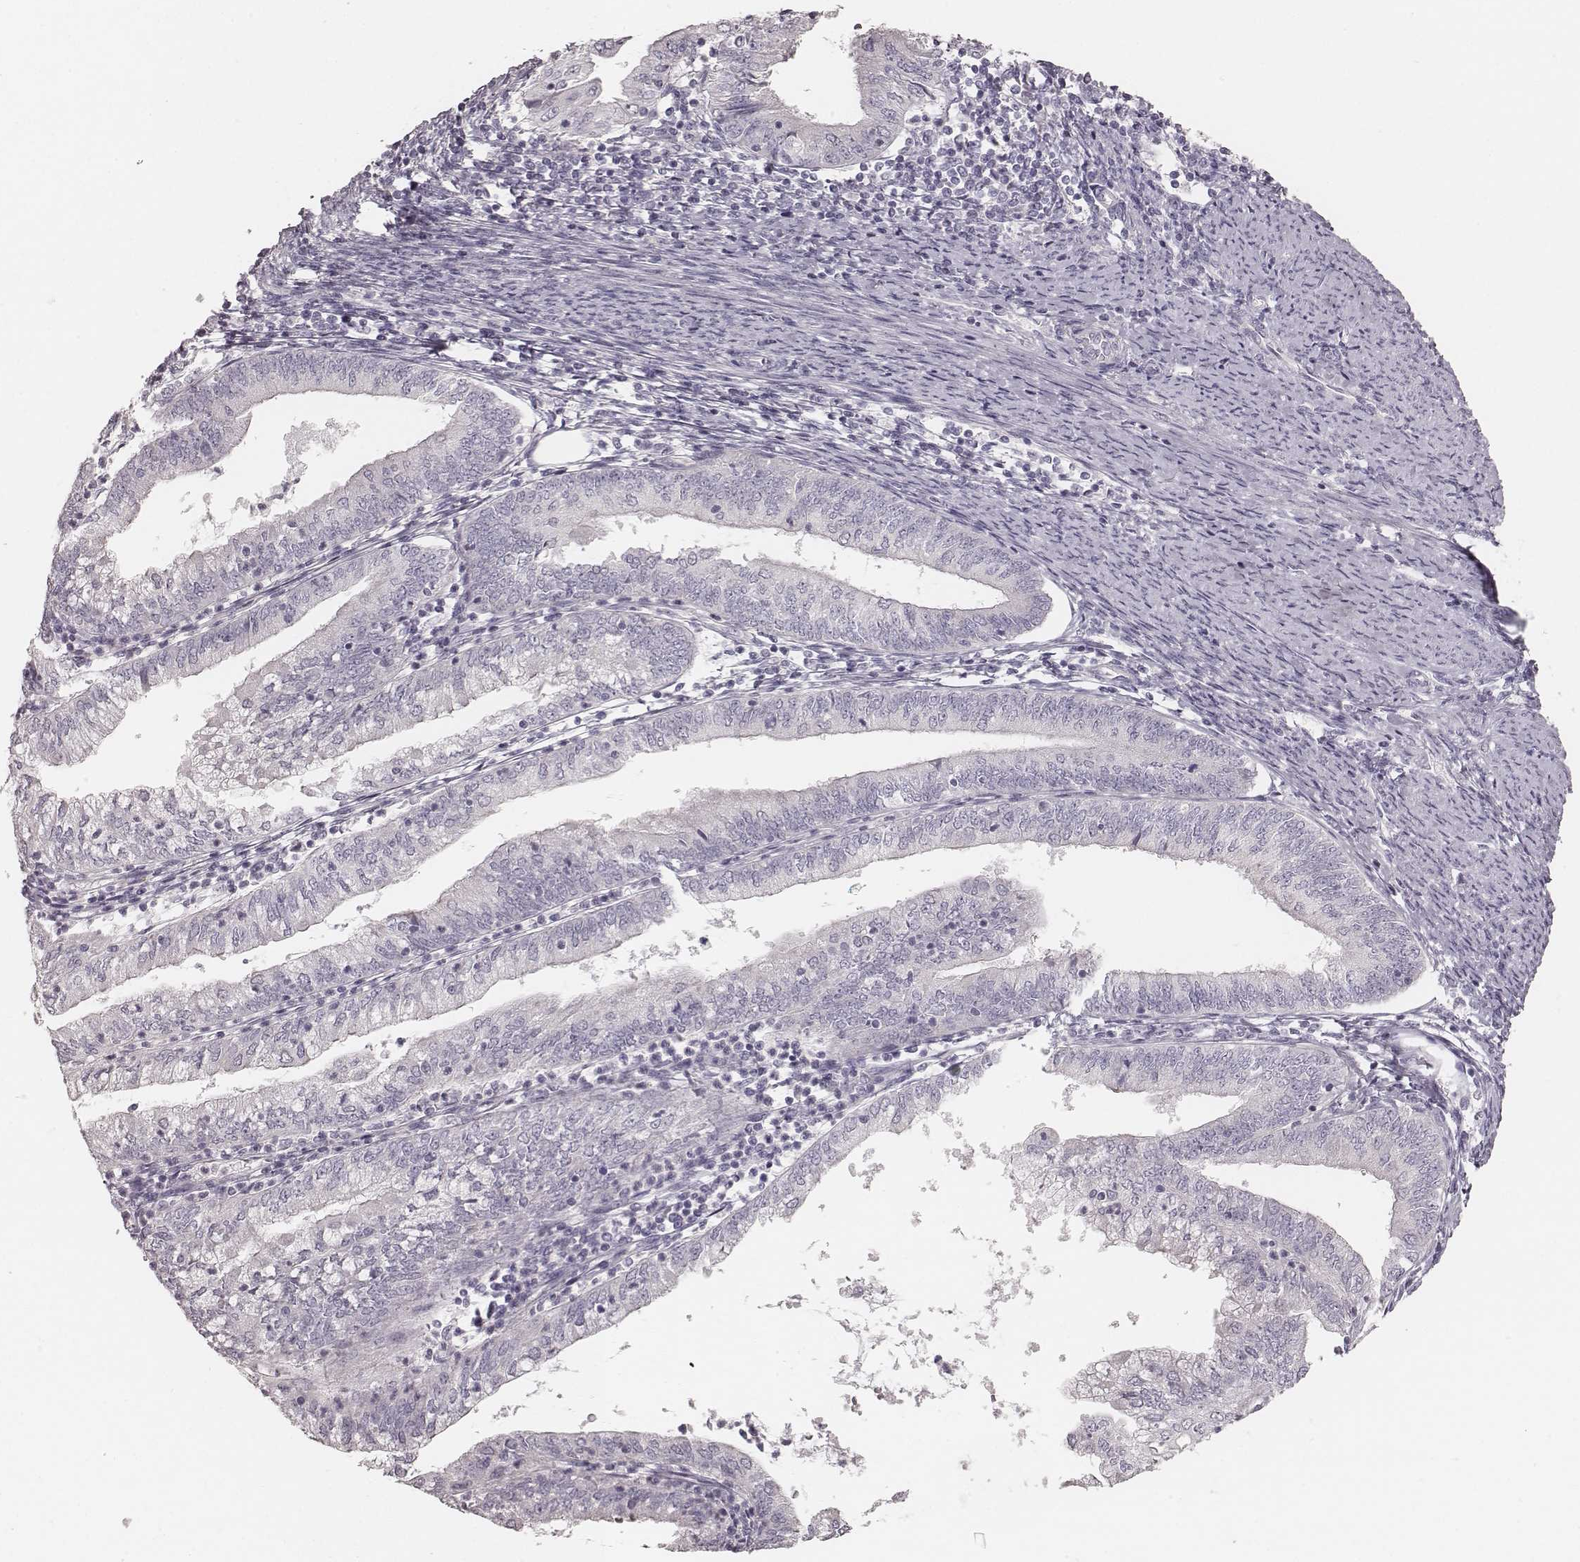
{"staining": {"intensity": "negative", "quantity": "none", "location": "none"}, "tissue": "endometrial cancer", "cell_type": "Tumor cells", "image_type": "cancer", "snomed": [{"axis": "morphology", "description": "Adenocarcinoma, NOS"}, {"axis": "topography", "description": "Endometrium"}], "caption": "This histopathology image is of endometrial cancer (adenocarcinoma) stained with immunohistochemistry (IHC) to label a protein in brown with the nuclei are counter-stained blue. There is no staining in tumor cells.", "gene": "ZP4", "patient": {"sex": "female", "age": 55}}